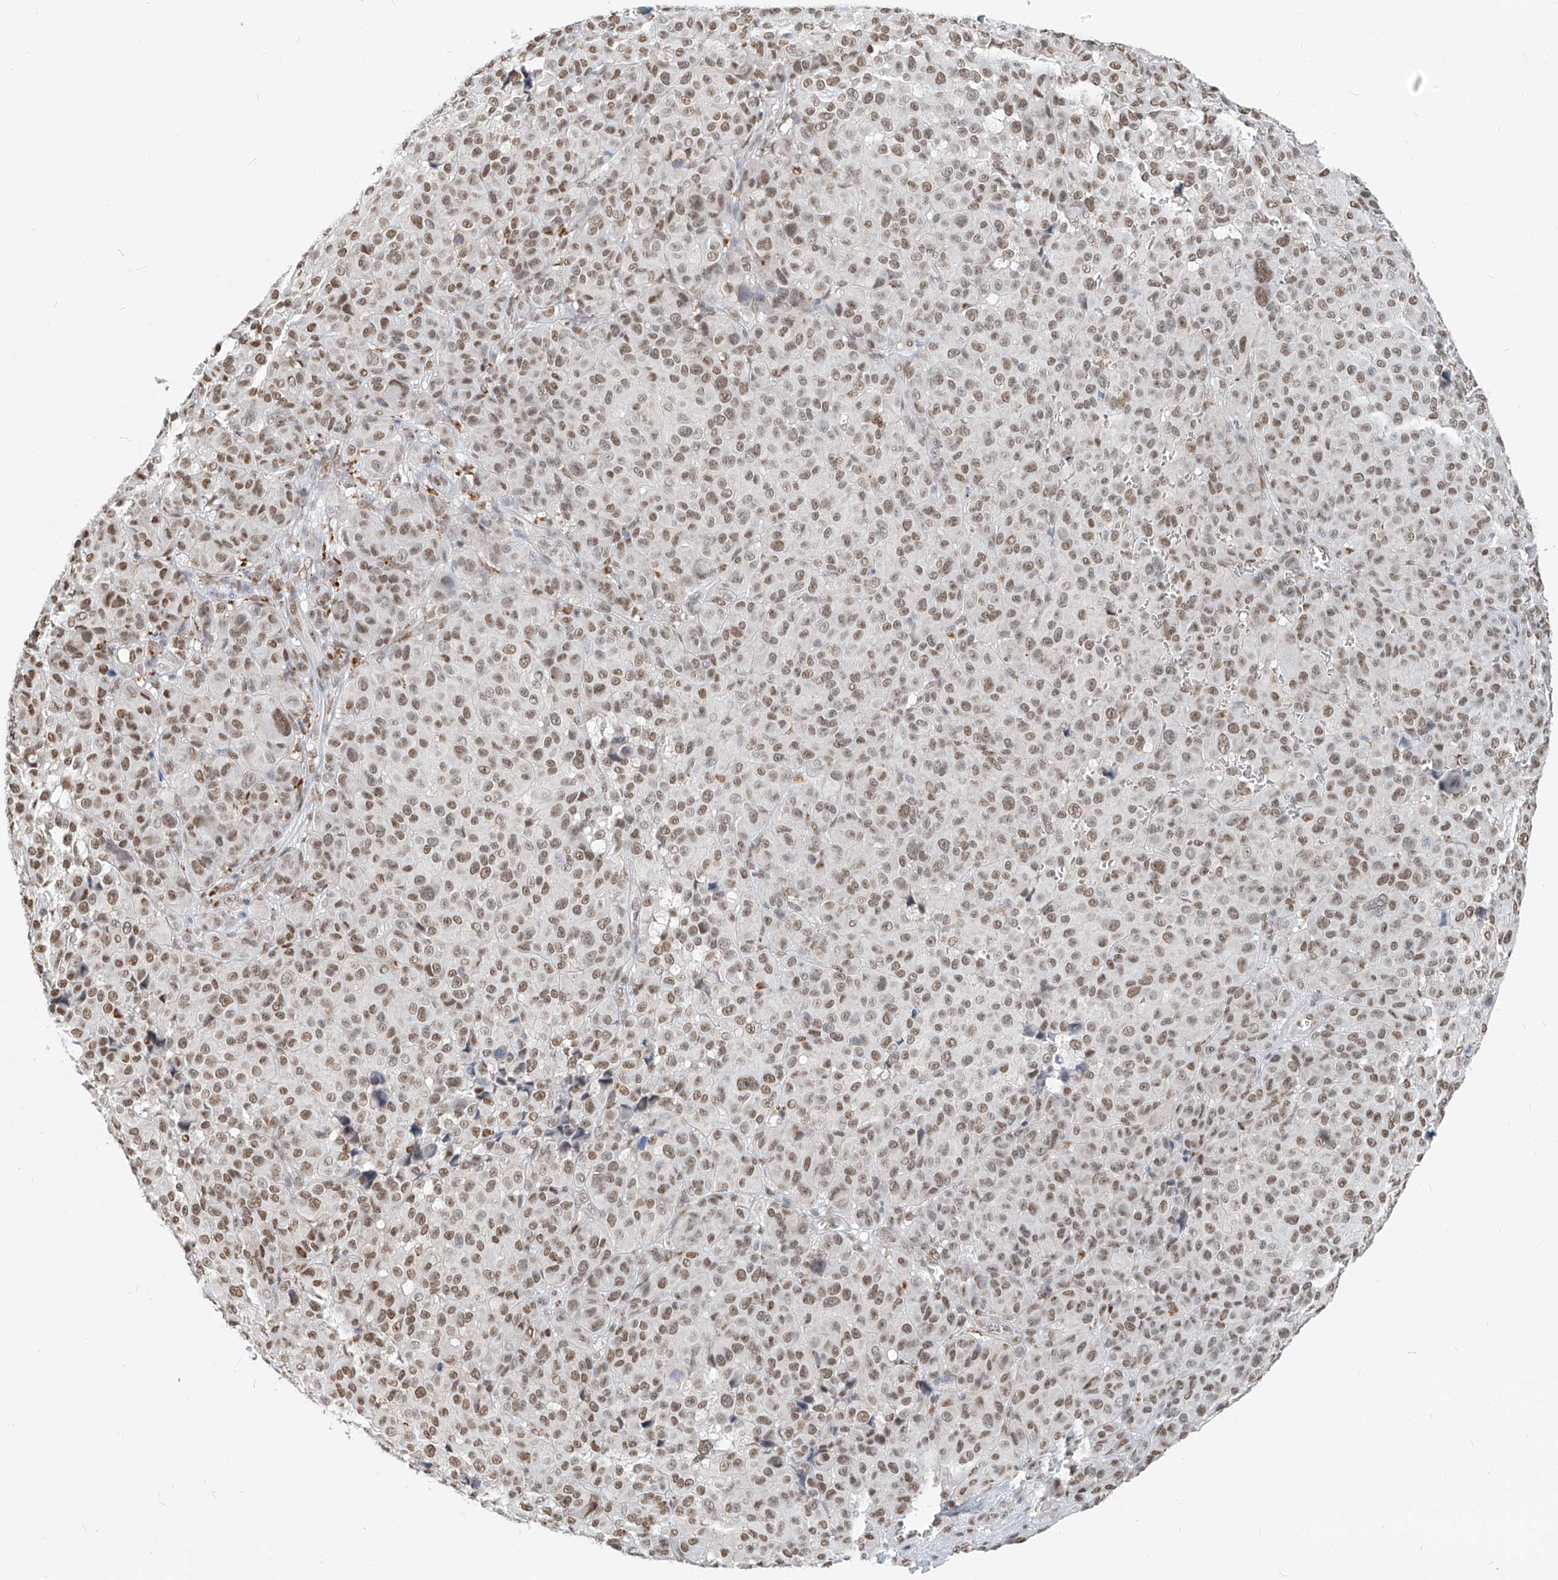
{"staining": {"intensity": "moderate", "quantity": ">75%", "location": "nuclear"}, "tissue": "melanoma", "cell_type": "Tumor cells", "image_type": "cancer", "snomed": [{"axis": "morphology", "description": "Malignant melanoma, NOS"}, {"axis": "topography", "description": "Skin"}], "caption": "Tumor cells reveal moderate nuclear positivity in approximately >75% of cells in melanoma. The staining is performed using DAB brown chromogen to label protein expression. The nuclei are counter-stained blue using hematoxylin.", "gene": "SASH1", "patient": {"sex": "male", "age": 73}}